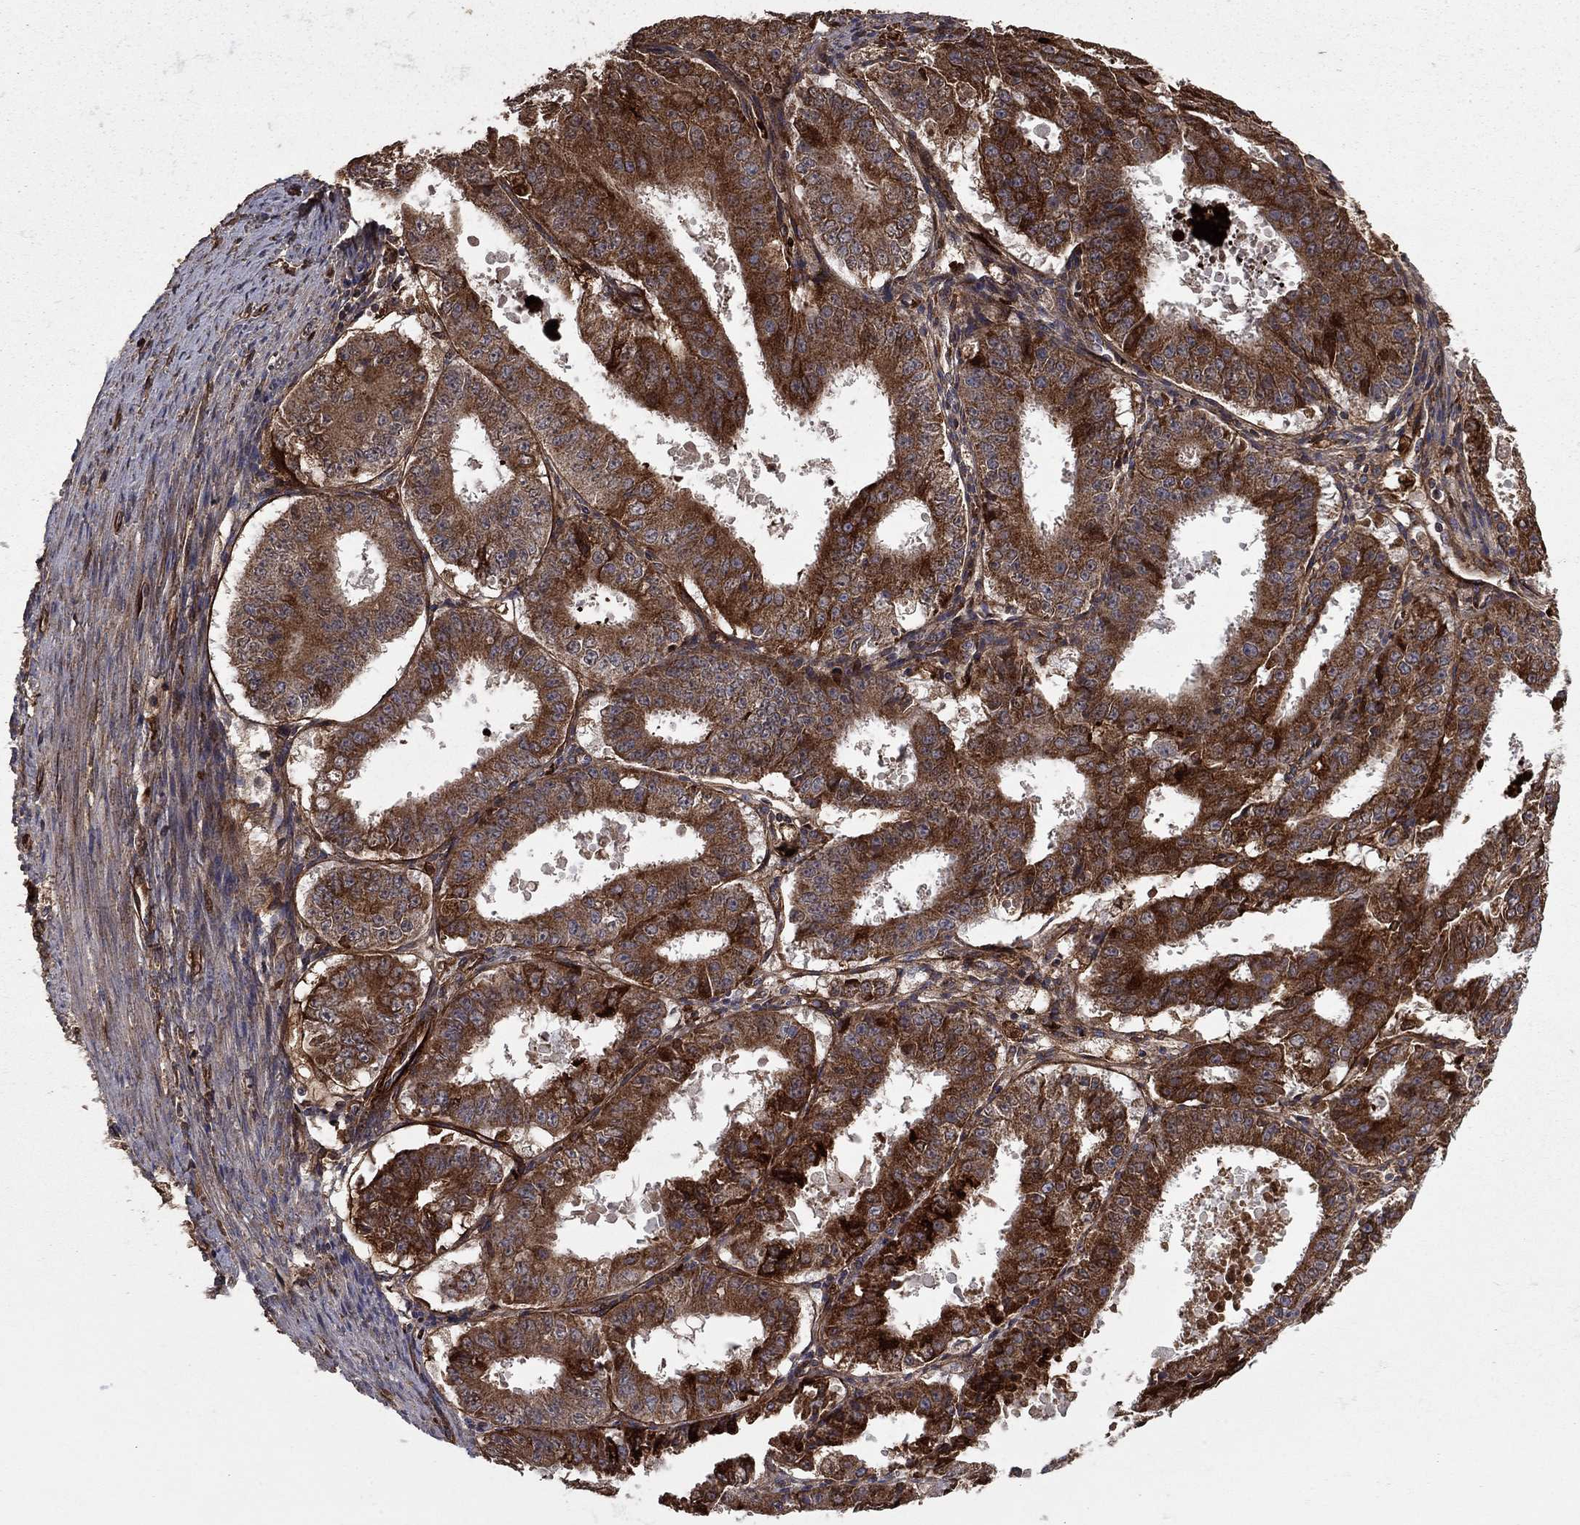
{"staining": {"intensity": "strong", "quantity": ">75%", "location": "cytoplasmic/membranous"}, "tissue": "ovarian cancer", "cell_type": "Tumor cells", "image_type": "cancer", "snomed": [{"axis": "morphology", "description": "Carcinoma, endometroid"}, {"axis": "topography", "description": "Ovary"}], "caption": "Immunohistochemical staining of ovarian cancer (endometroid carcinoma) displays strong cytoplasmic/membranous protein expression in about >75% of tumor cells.", "gene": "COL18A1", "patient": {"sex": "female", "age": 42}}